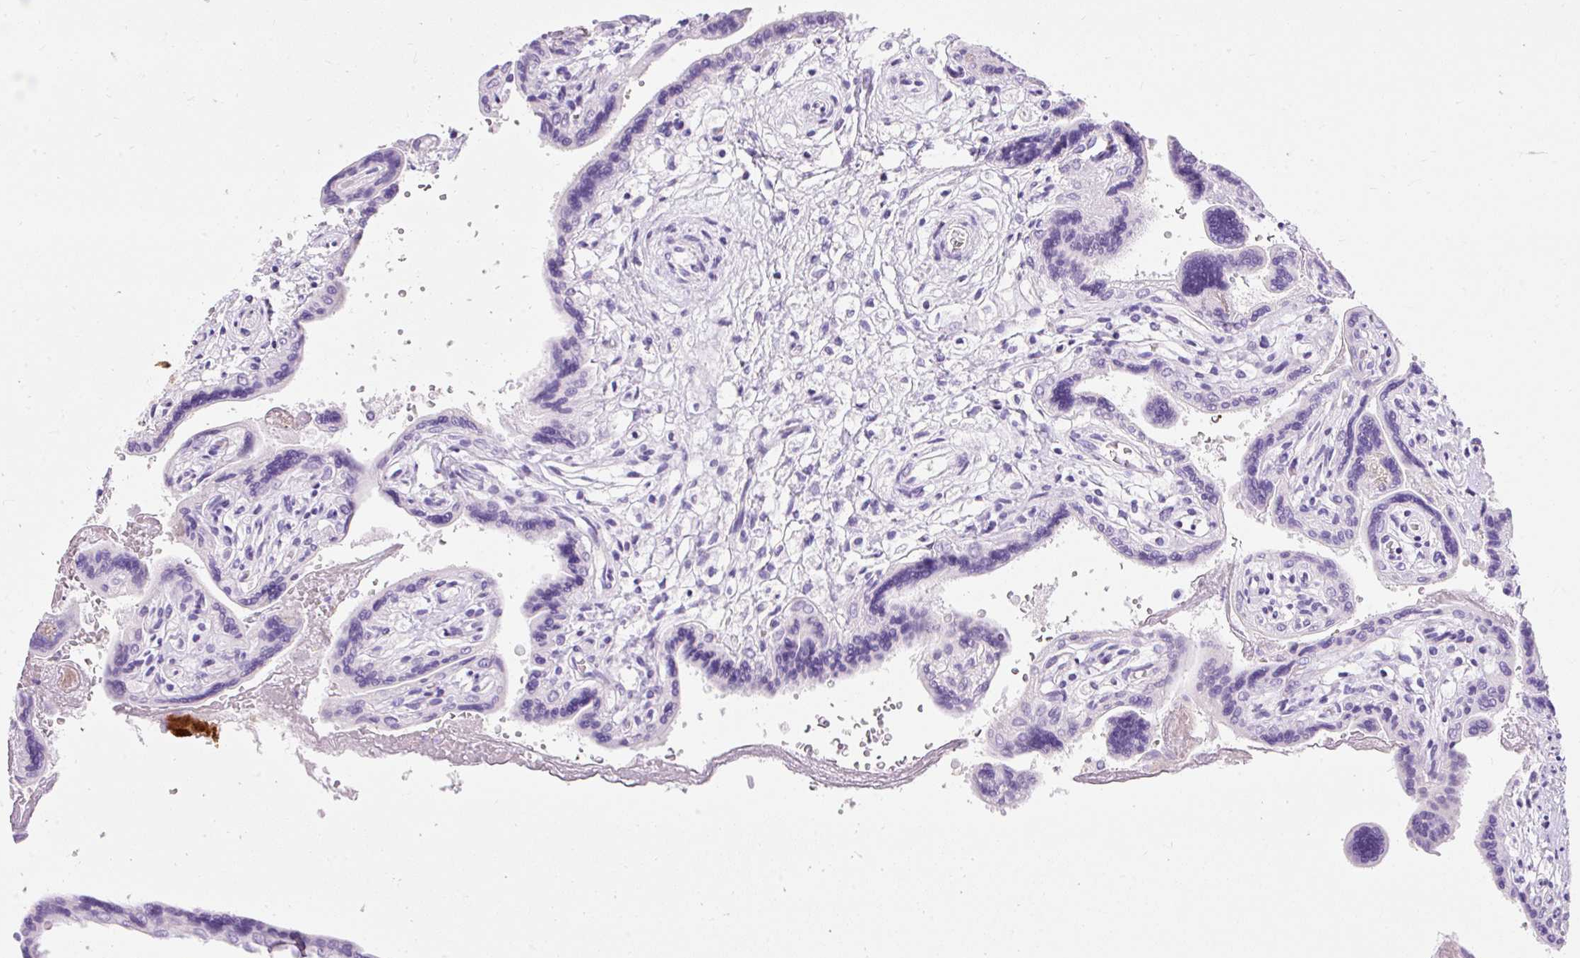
{"staining": {"intensity": "moderate", "quantity": "<25%", "location": "cytoplasmic/membranous"}, "tissue": "placenta", "cell_type": "Trophoblastic cells", "image_type": "normal", "snomed": [{"axis": "morphology", "description": "Normal tissue, NOS"}, {"axis": "topography", "description": "Placenta"}], "caption": "Normal placenta was stained to show a protein in brown. There is low levels of moderate cytoplasmic/membranous positivity in approximately <25% of trophoblastic cells.", "gene": "APOC2", "patient": {"sex": "female", "age": 37}}